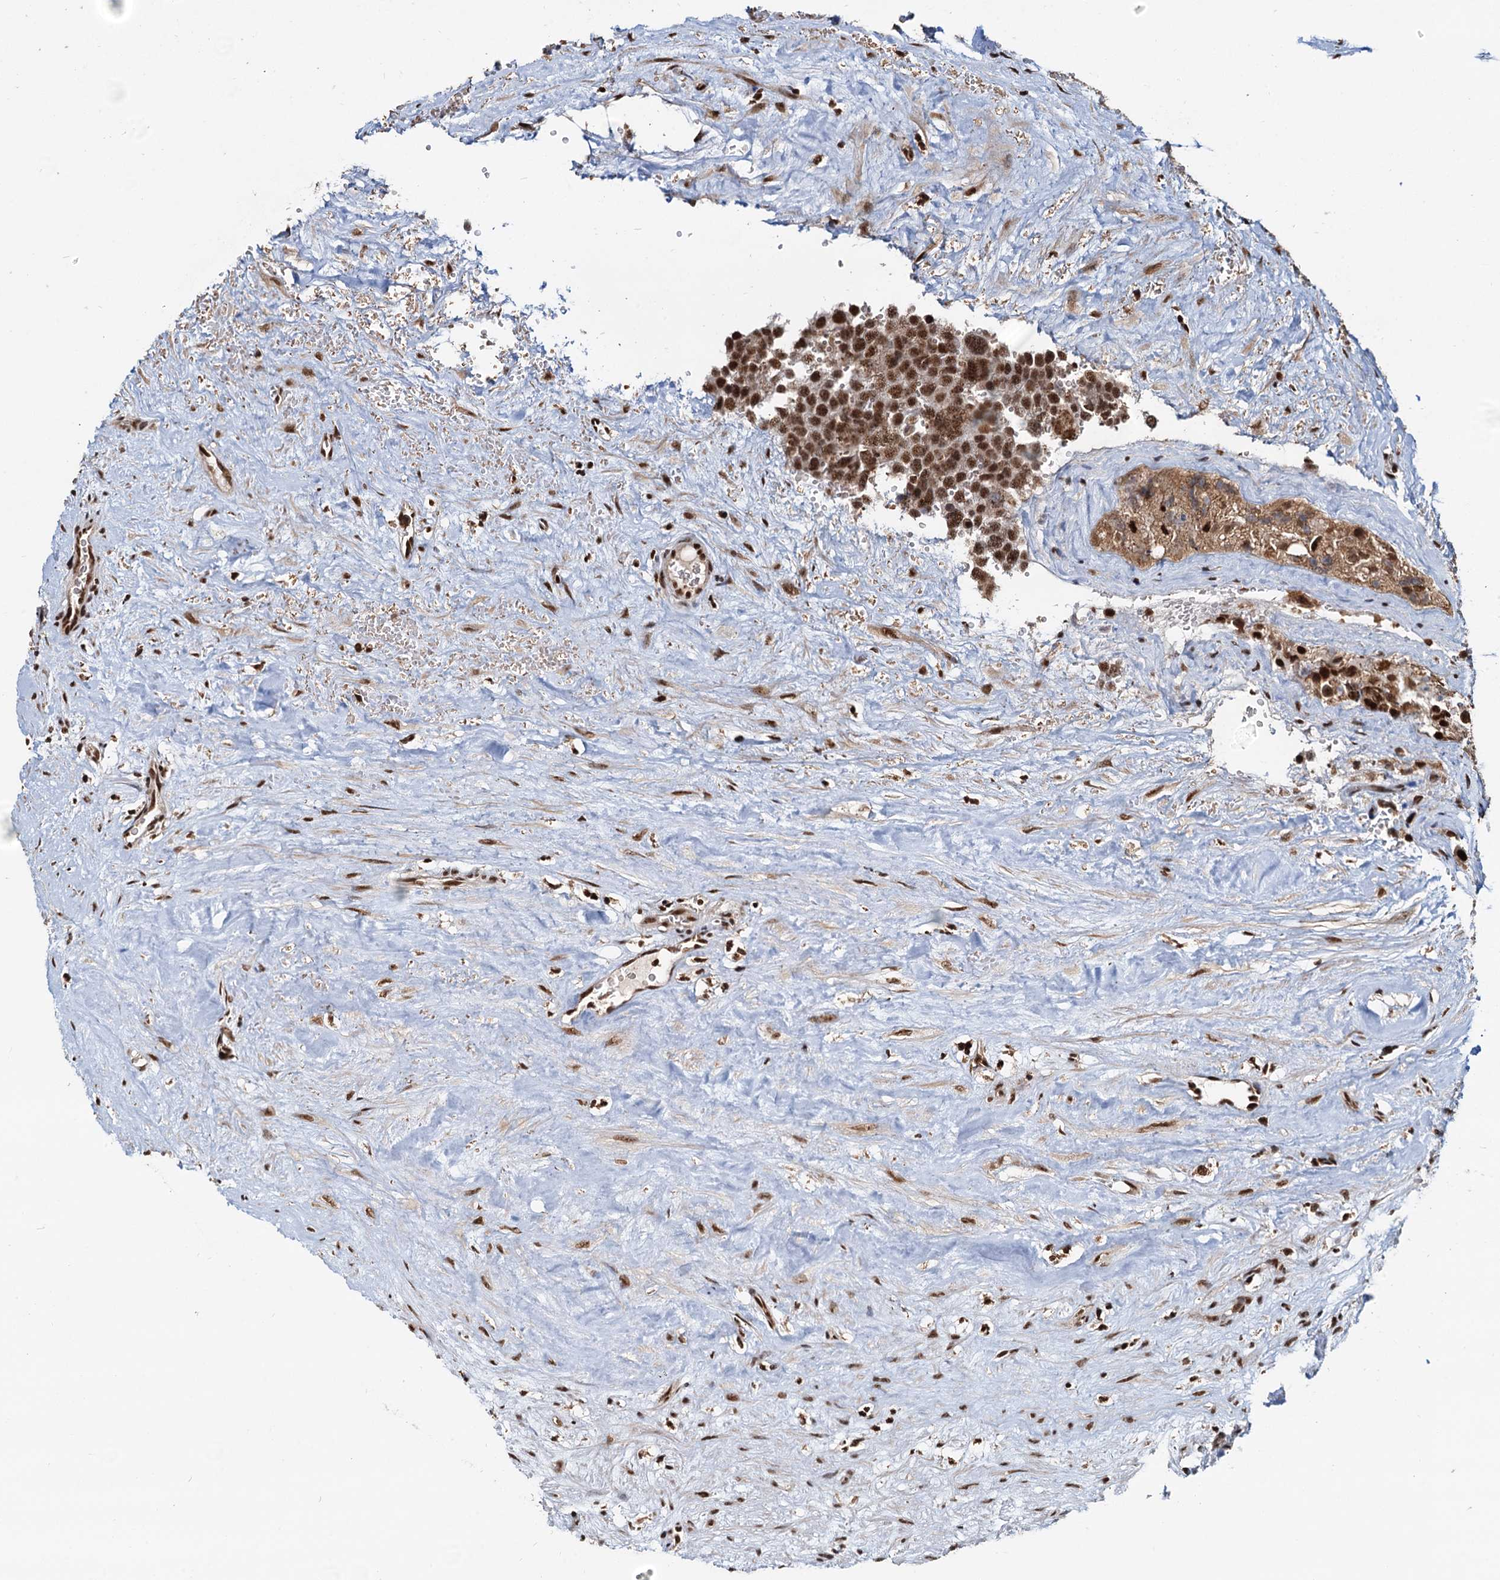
{"staining": {"intensity": "strong", "quantity": ">75%", "location": "nuclear"}, "tissue": "testis cancer", "cell_type": "Tumor cells", "image_type": "cancer", "snomed": [{"axis": "morphology", "description": "Seminoma, NOS"}, {"axis": "topography", "description": "Testis"}], "caption": "A micrograph of testis seminoma stained for a protein reveals strong nuclear brown staining in tumor cells.", "gene": "RSRC2", "patient": {"sex": "male", "age": 71}}